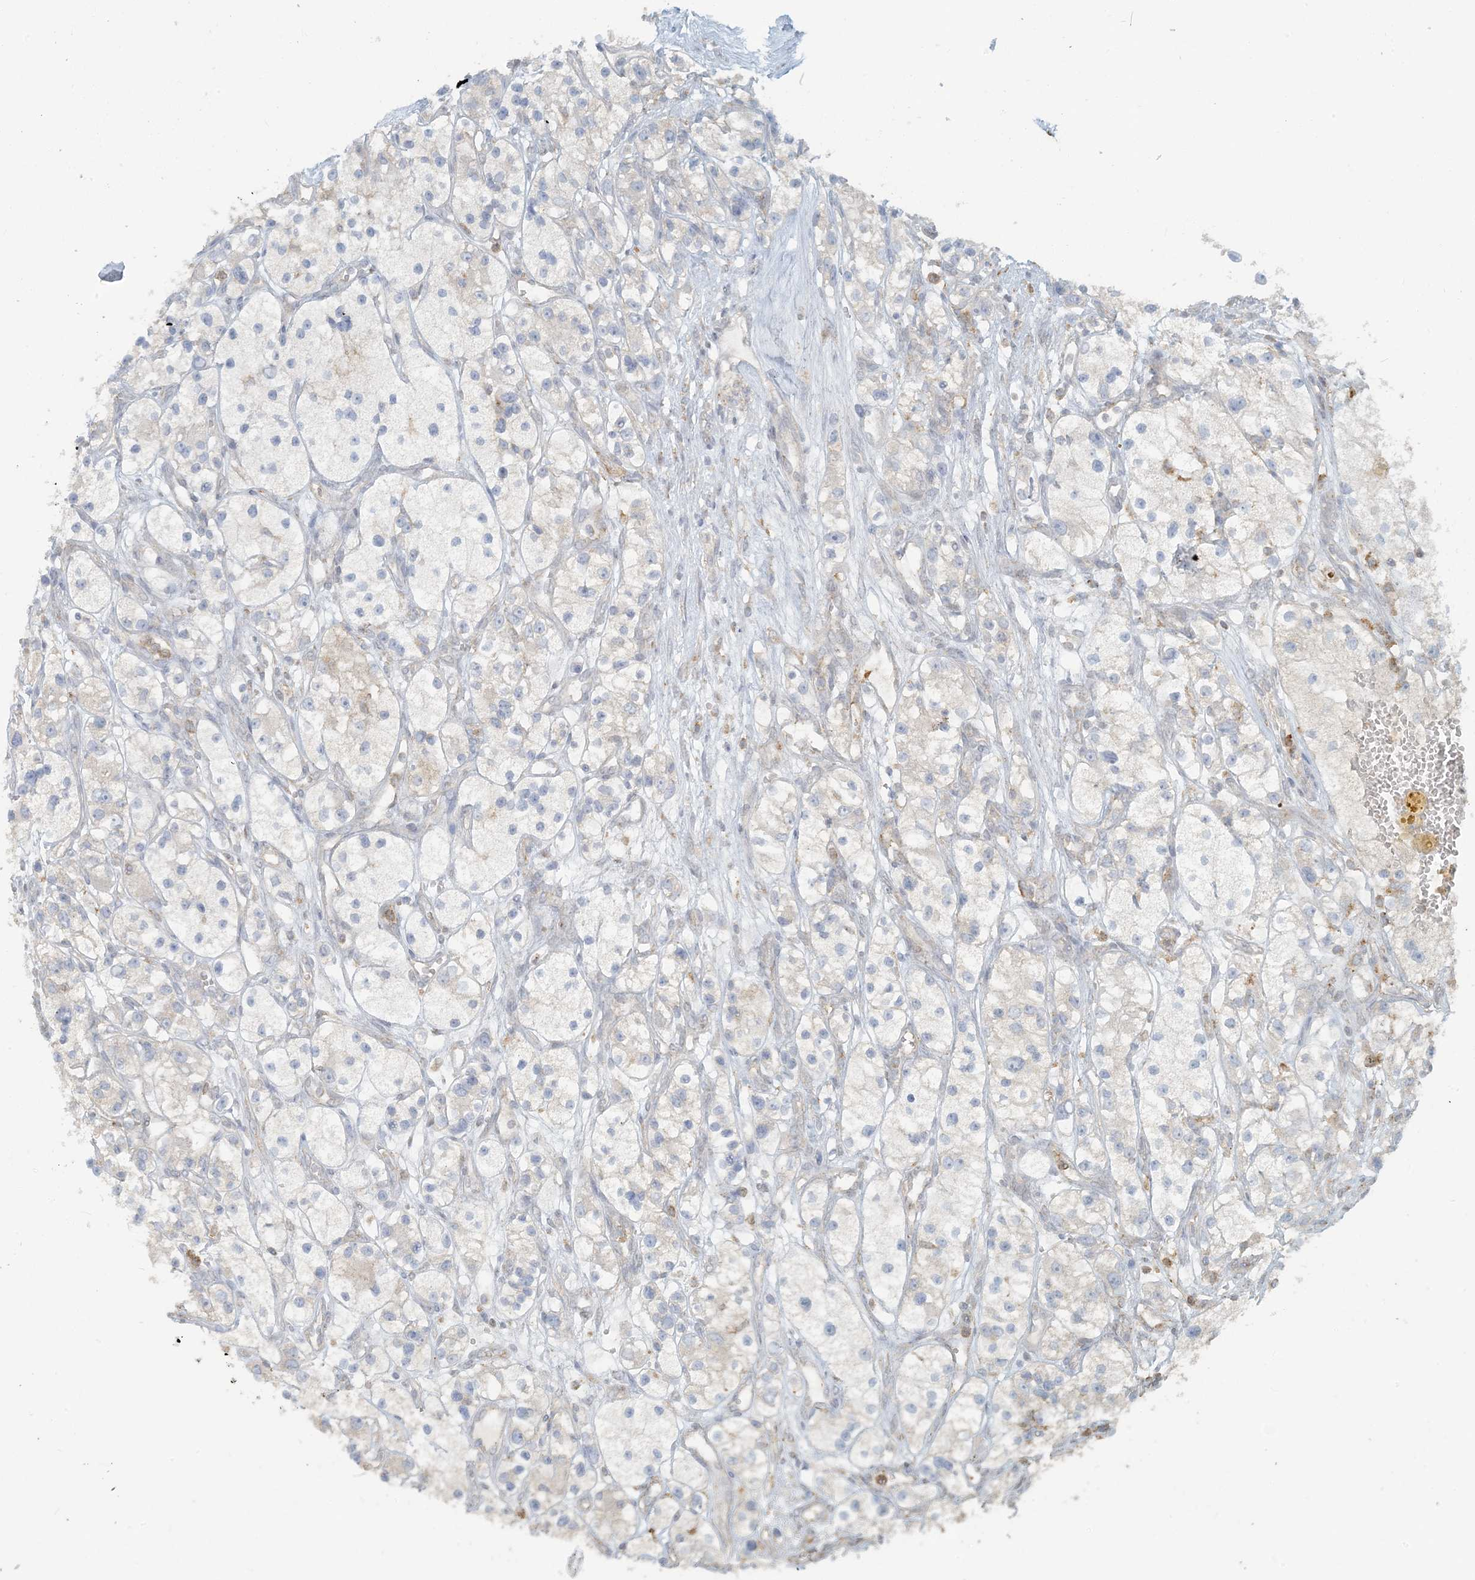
{"staining": {"intensity": "negative", "quantity": "none", "location": "none"}, "tissue": "renal cancer", "cell_type": "Tumor cells", "image_type": "cancer", "snomed": [{"axis": "morphology", "description": "Adenocarcinoma, NOS"}, {"axis": "topography", "description": "Kidney"}], "caption": "IHC histopathology image of renal adenocarcinoma stained for a protein (brown), which displays no positivity in tumor cells. (DAB (3,3'-diaminobenzidine) immunohistochemistry visualized using brightfield microscopy, high magnification).", "gene": "HACL1", "patient": {"sex": "female", "age": 57}}